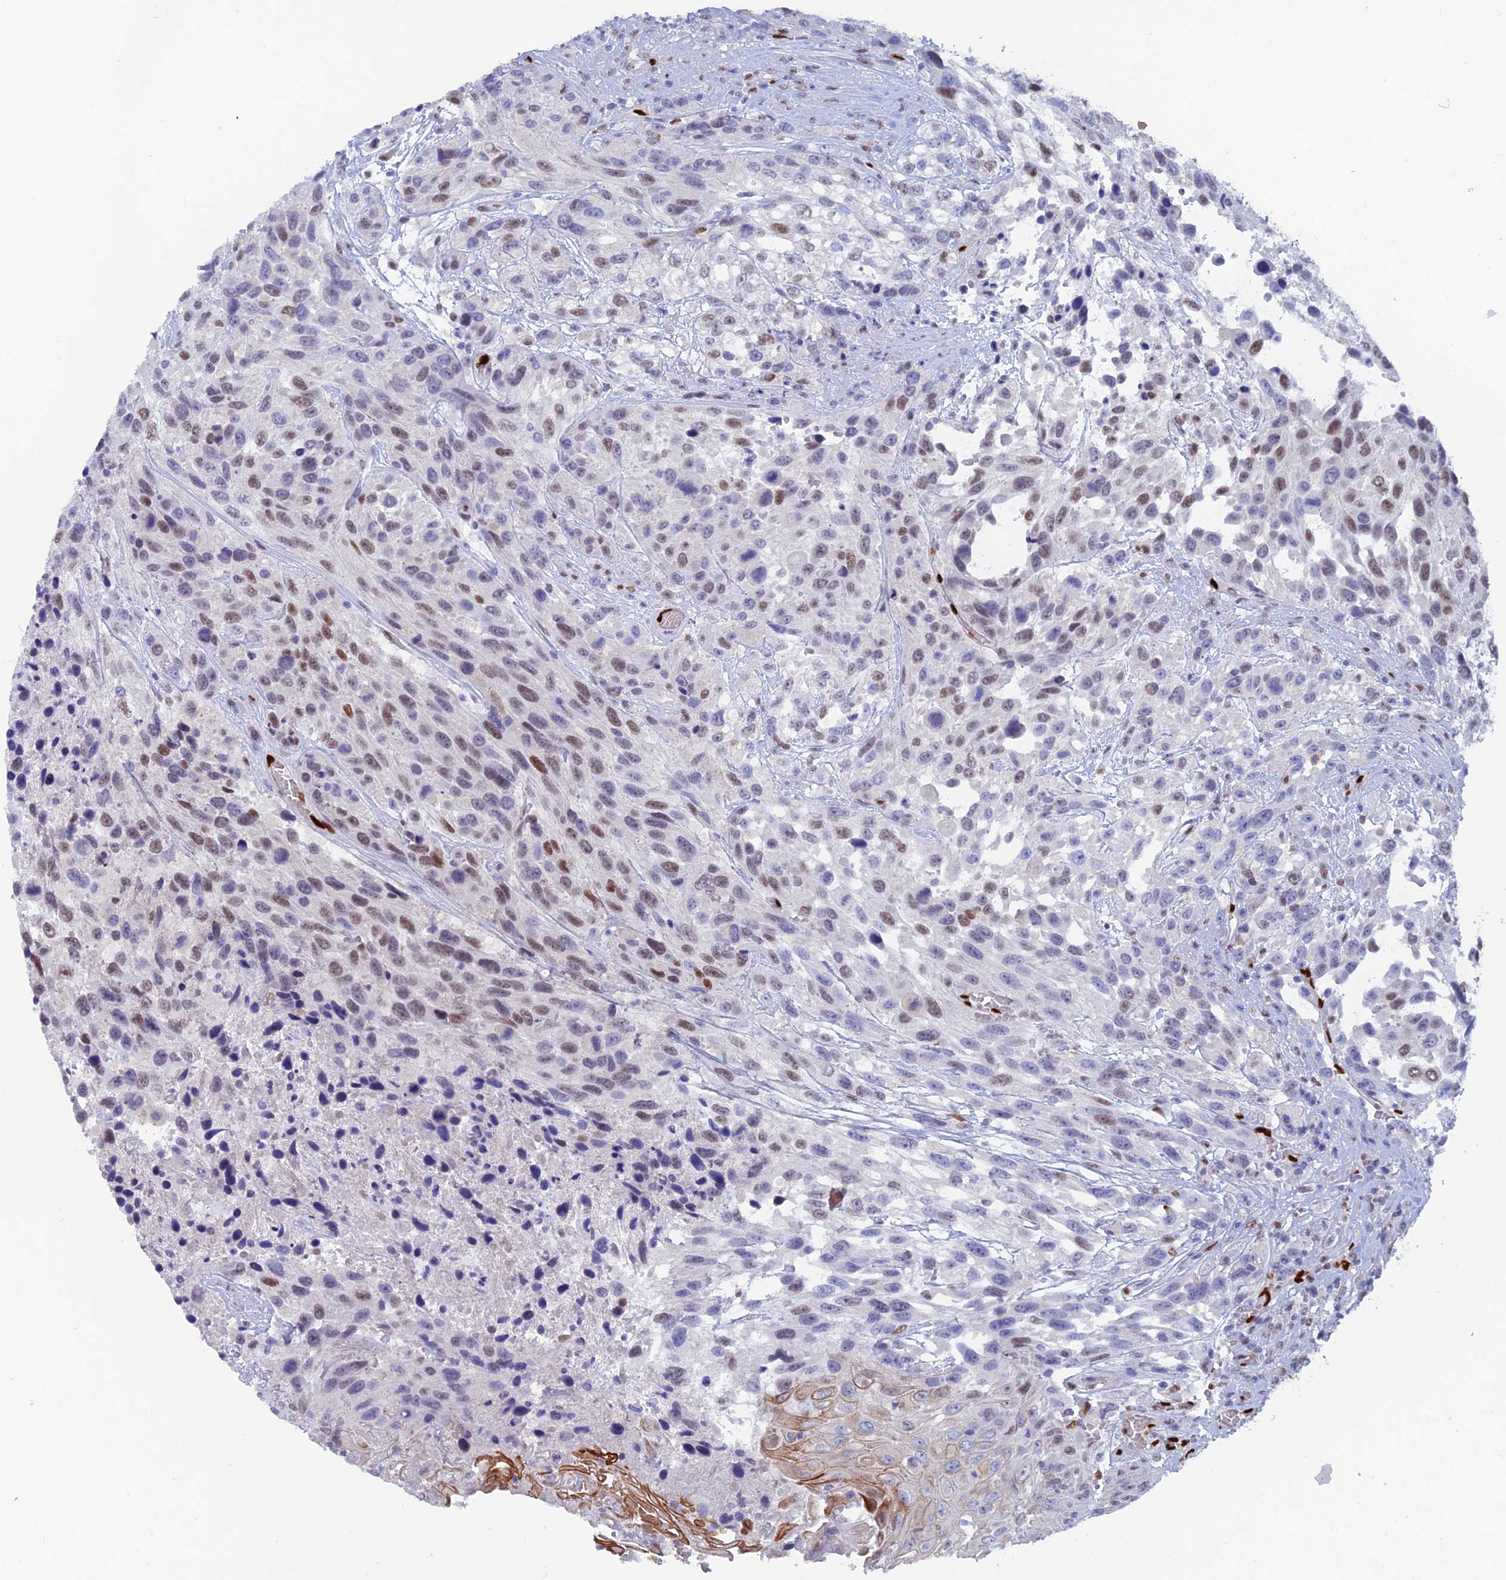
{"staining": {"intensity": "moderate", "quantity": "<25%", "location": "nuclear"}, "tissue": "urothelial cancer", "cell_type": "Tumor cells", "image_type": "cancer", "snomed": [{"axis": "morphology", "description": "Urothelial carcinoma, High grade"}, {"axis": "topography", "description": "Urinary bladder"}], "caption": "The histopathology image demonstrates a brown stain indicating the presence of a protein in the nuclear of tumor cells in urothelial carcinoma (high-grade).", "gene": "NOL4L", "patient": {"sex": "female", "age": 70}}